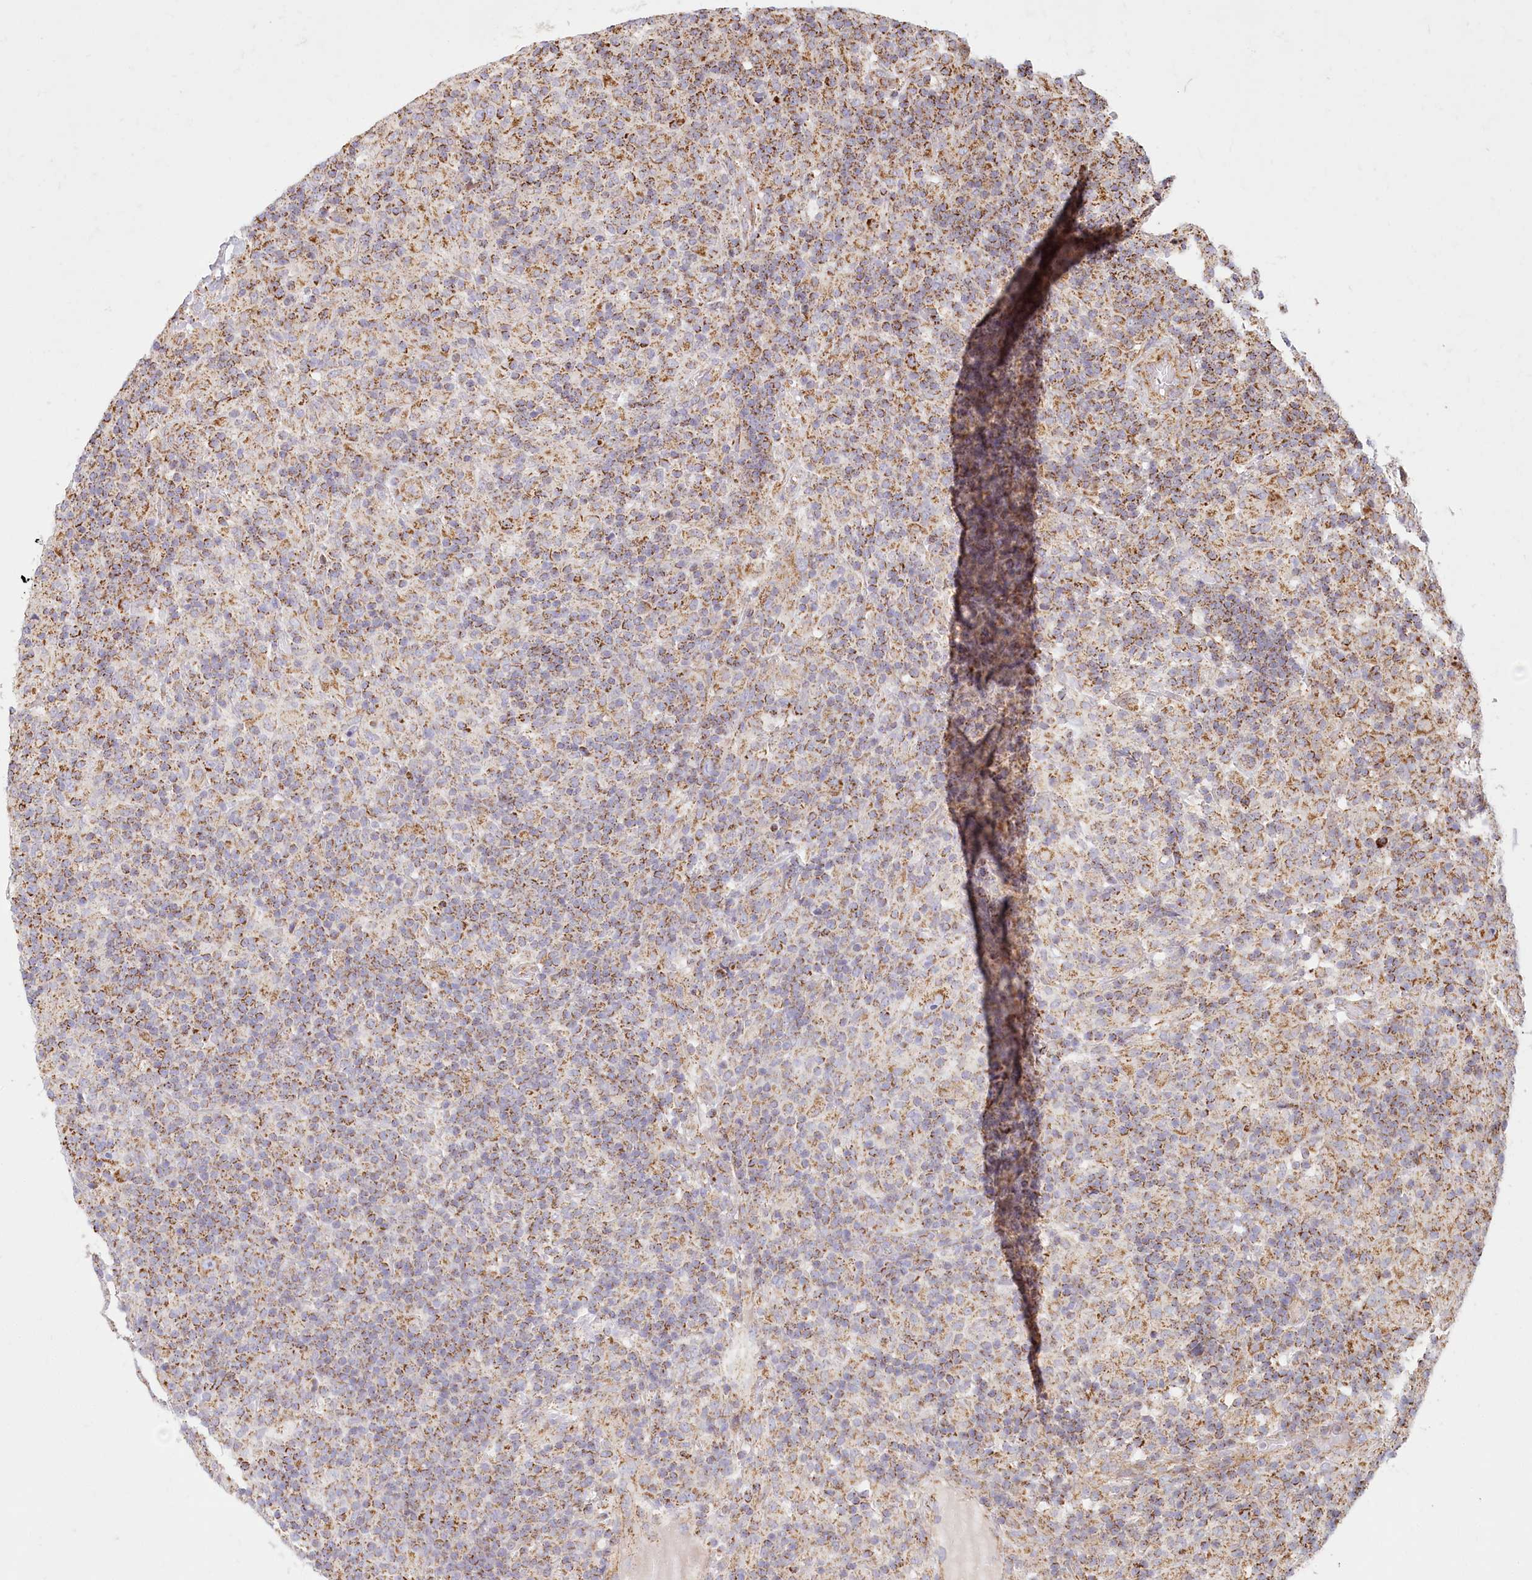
{"staining": {"intensity": "moderate", "quantity": ">75%", "location": "cytoplasmic/membranous"}, "tissue": "lymphoma", "cell_type": "Tumor cells", "image_type": "cancer", "snomed": [{"axis": "morphology", "description": "Hodgkin's disease, NOS"}, {"axis": "topography", "description": "Lymph node"}], "caption": "IHC photomicrograph of lymphoma stained for a protein (brown), which exhibits medium levels of moderate cytoplasmic/membranous positivity in about >75% of tumor cells.", "gene": "UMPS", "patient": {"sex": "male", "age": 70}}